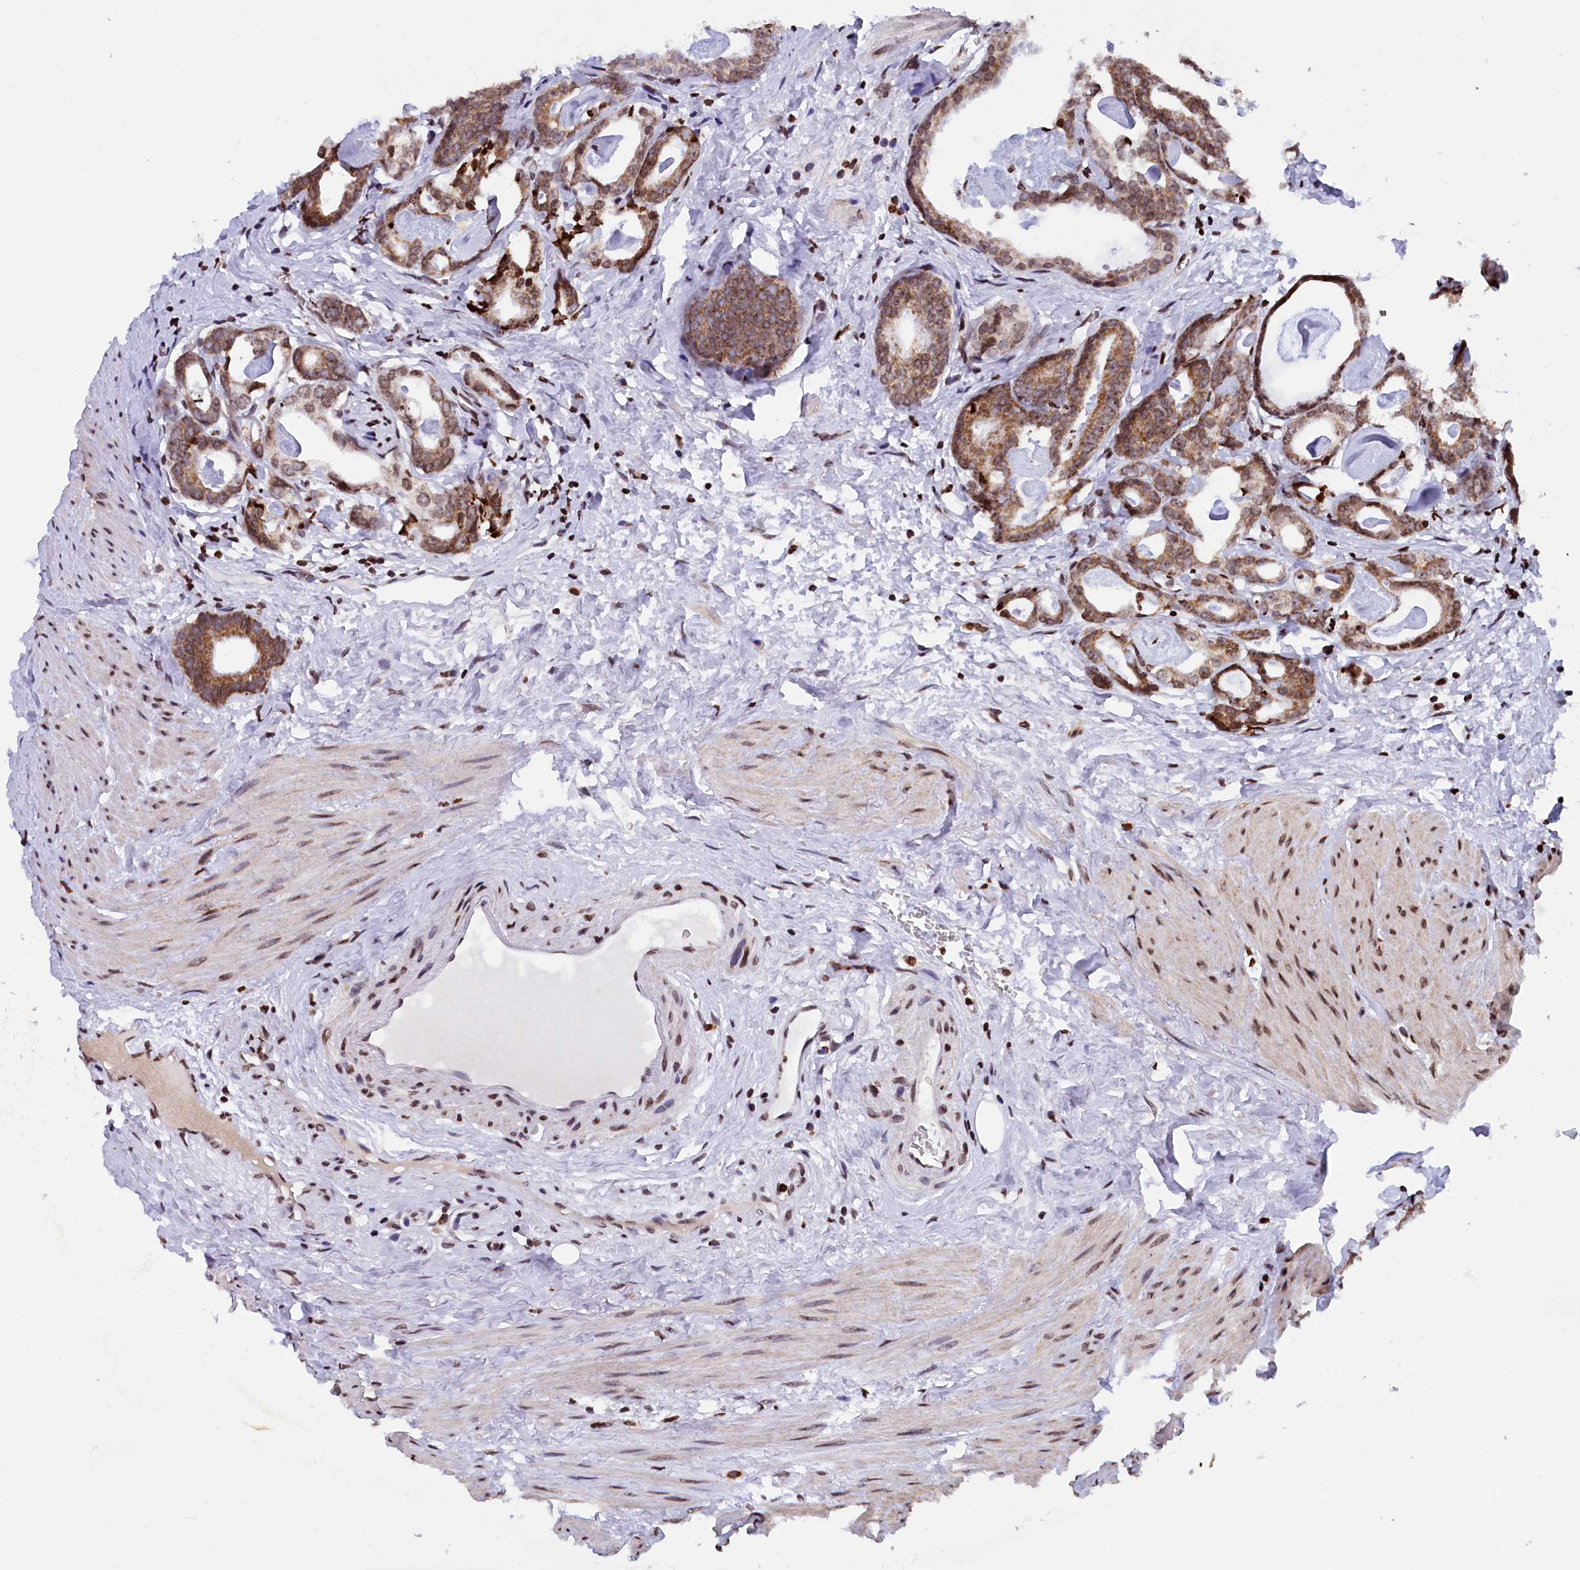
{"staining": {"intensity": "moderate", "quantity": ">75%", "location": "cytoplasmic/membranous,nuclear"}, "tissue": "prostate cancer", "cell_type": "Tumor cells", "image_type": "cancer", "snomed": [{"axis": "morphology", "description": "Adenocarcinoma, Low grade"}, {"axis": "topography", "description": "Prostate"}], "caption": "An immunohistochemistry photomicrograph of neoplastic tissue is shown. Protein staining in brown labels moderate cytoplasmic/membranous and nuclear positivity in prostate low-grade adenocarcinoma within tumor cells.", "gene": "TIMM29", "patient": {"sex": "male", "age": 71}}